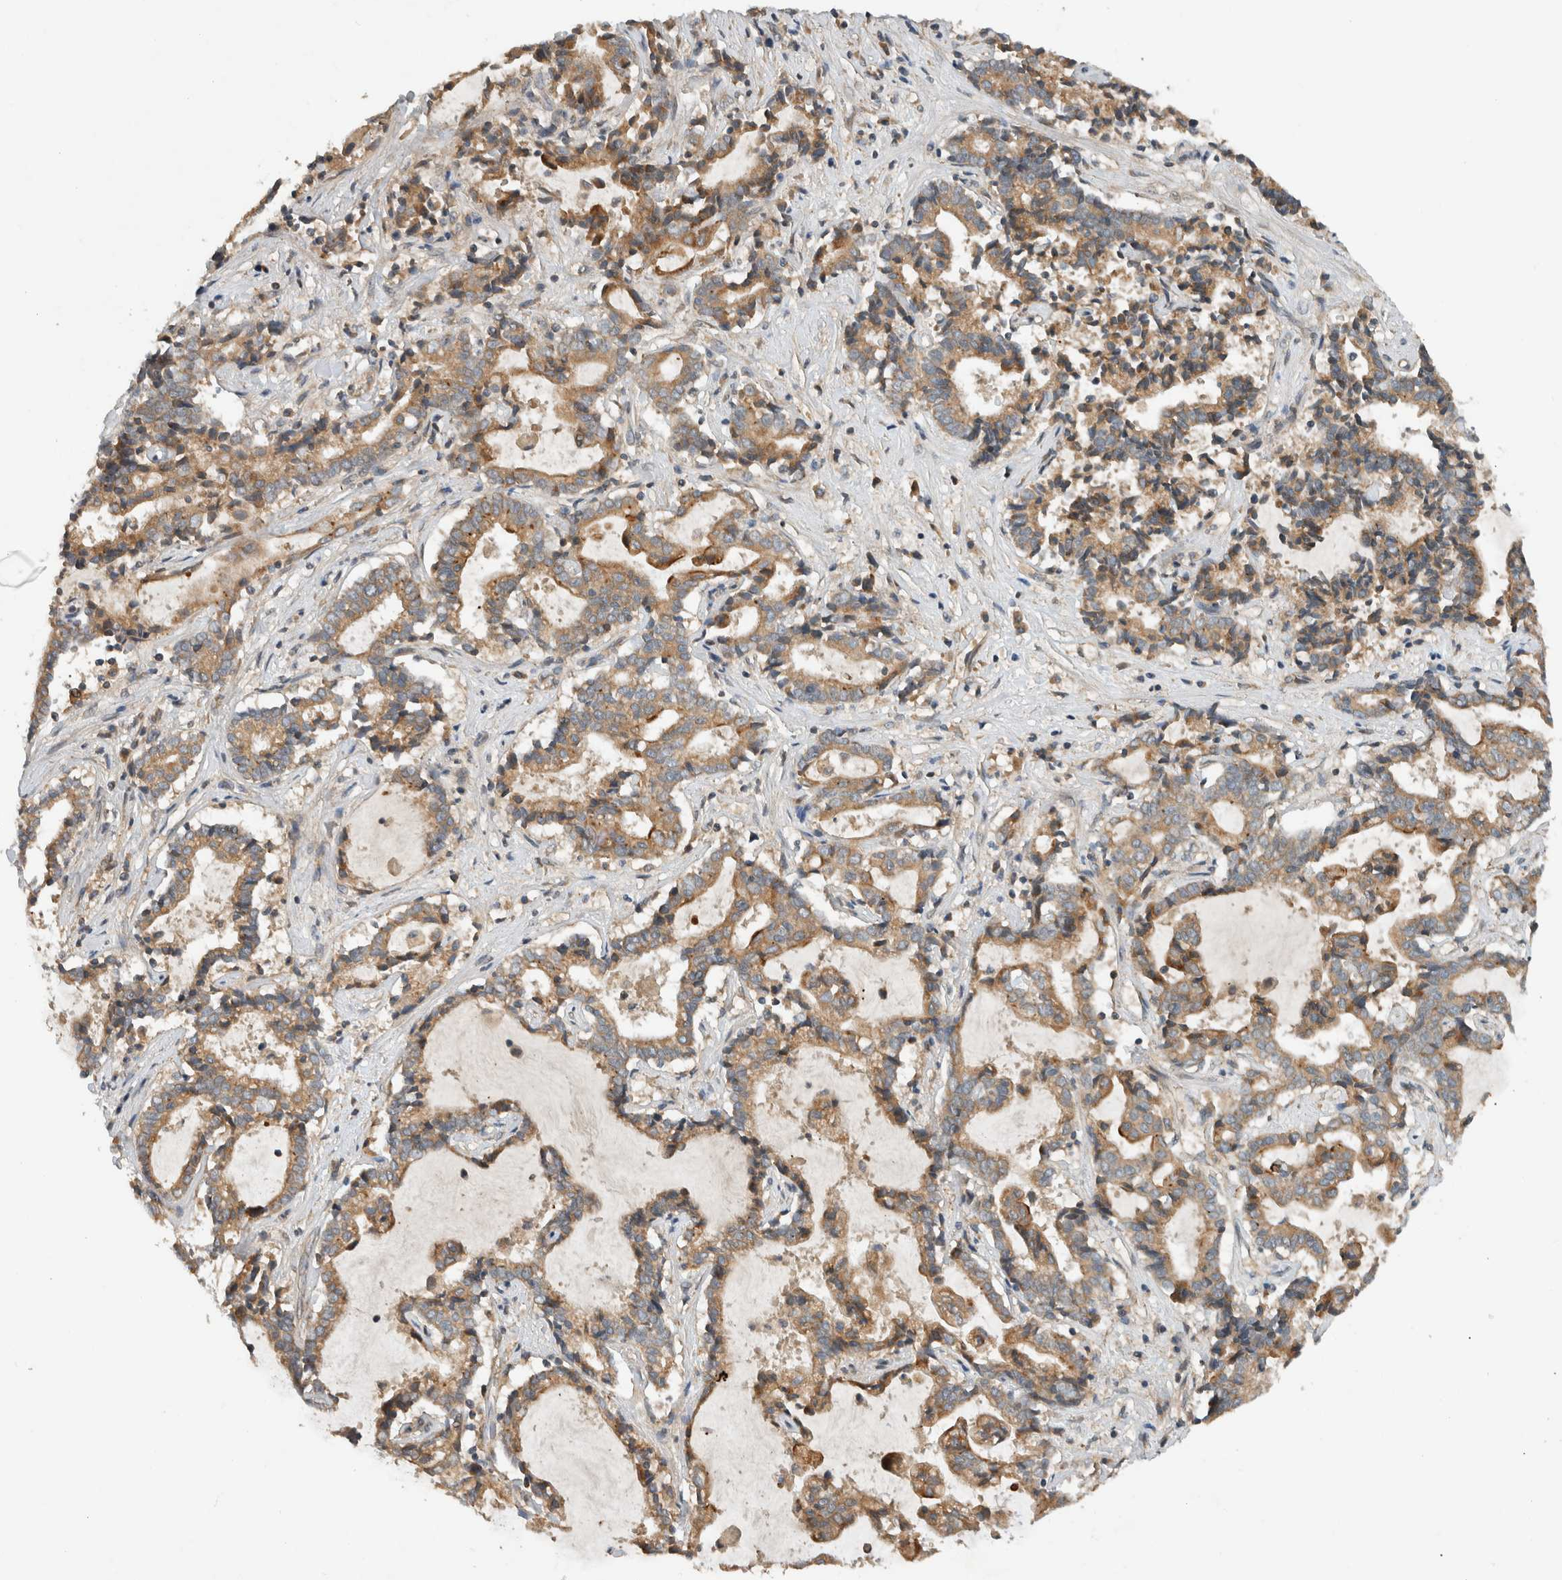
{"staining": {"intensity": "moderate", "quantity": ">75%", "location": "cytoplasmic/membranous"}, "tissue": "liver cancer", "cell_type": "Tumor cells", "image_type": "cancer", "snomed": [{"axis": "morphology", "description": "Cholangiocarcinoma"}, {"axis": "topography", "description": "Liver"}], "caption": "Protein analysis of cholangiocarcinoma (liver) tissue reveals moderate cytoplasmic/membranous staining in about >75% of tumor cells. The protein is shown in brown color, while the nuclei are stained blue.", "gene": "ARMC9", "patient": {"sex": "male", "age": 57}}